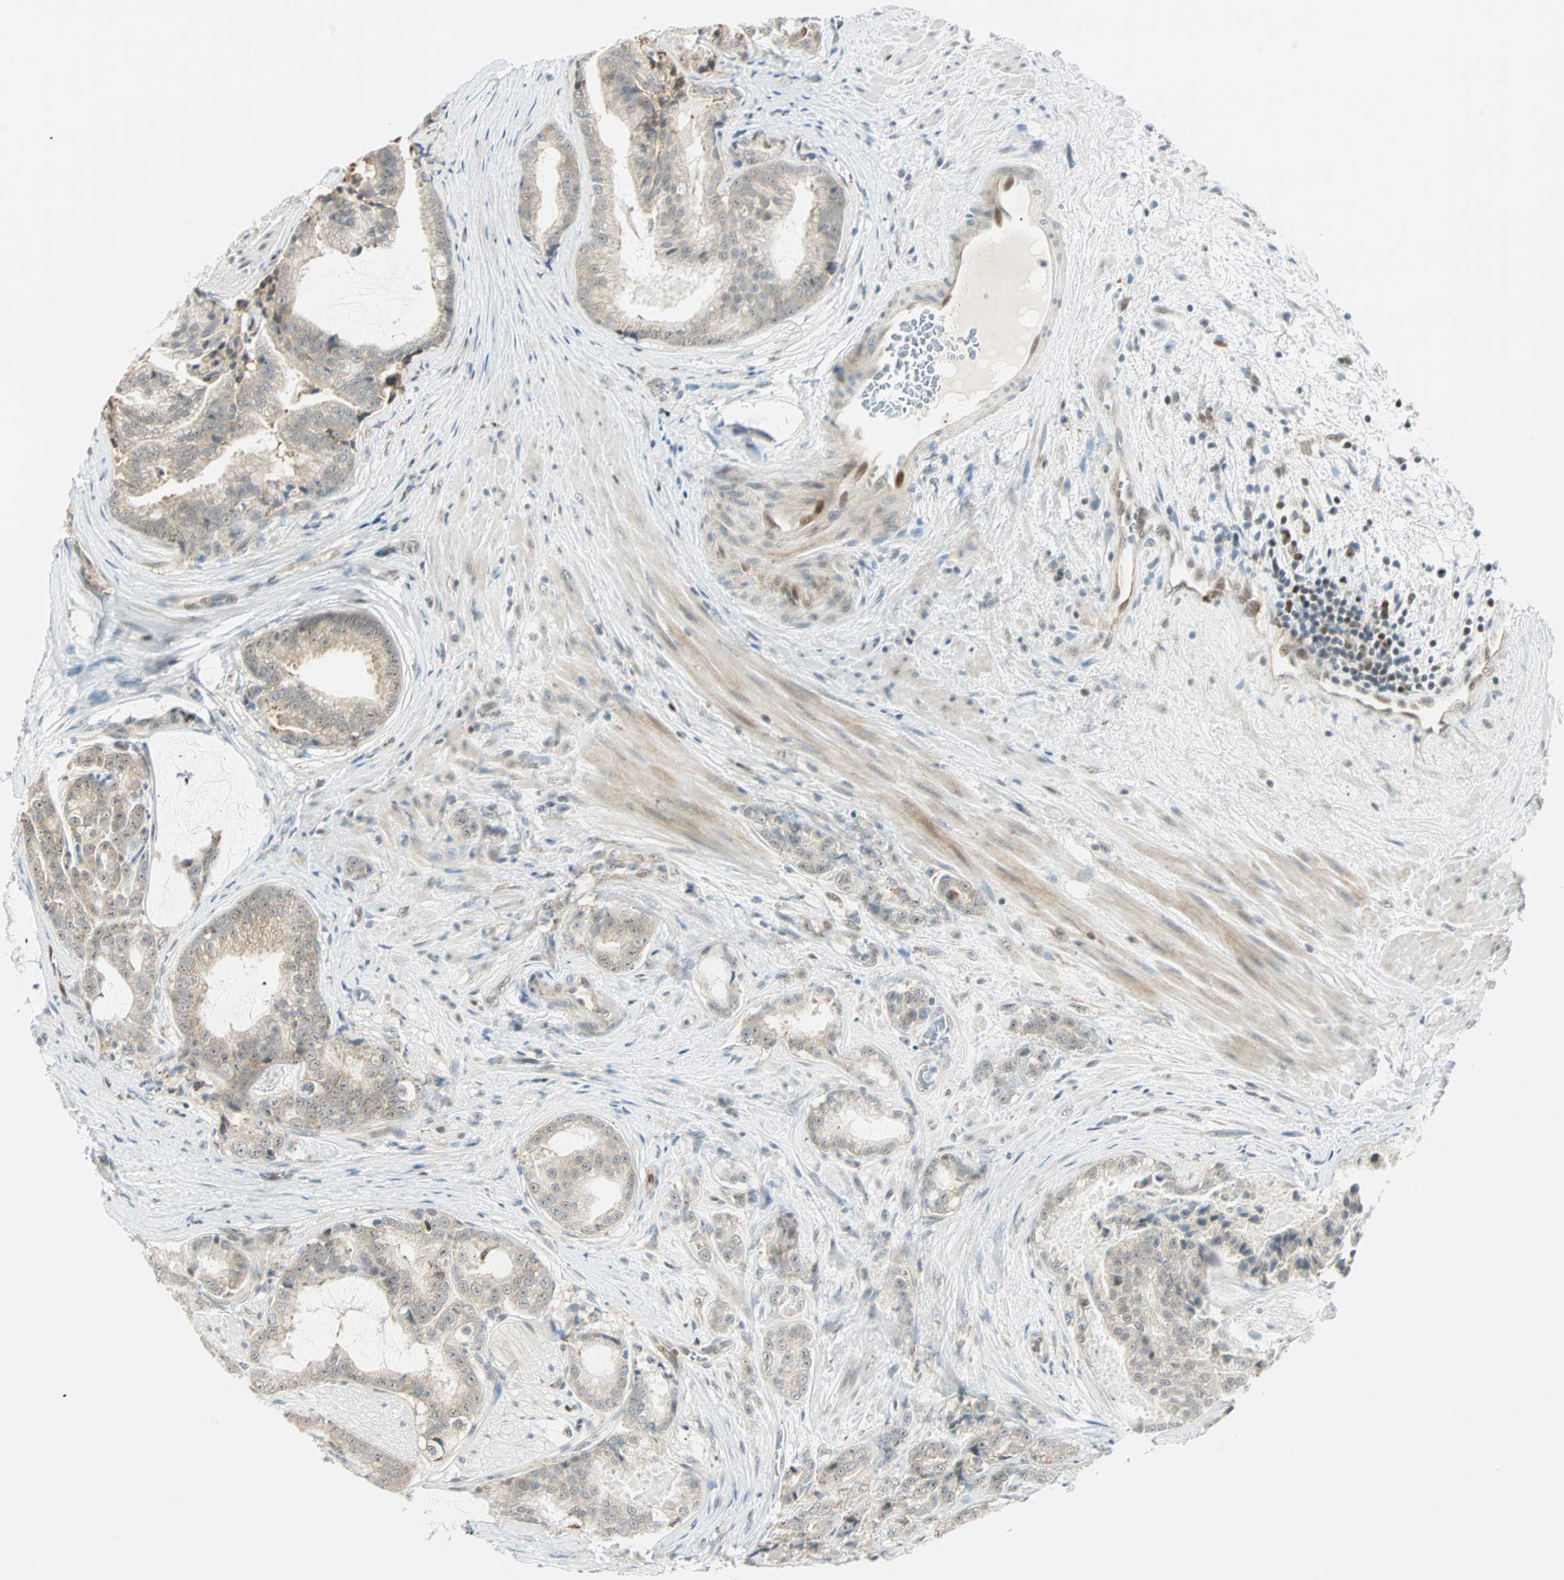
{"staining": {"intensity": "weak", "quantity": "25%-75%", "location": "cytoplasmic/membranous"}, "tissue": "prostate cancer", "cell_type": "Tumor cells", "image_type": "cancer", "snomed": [{"axis": "morphology", "description": "Adenocarcinoma, Low grade"}, {"axis": "topography", "description": "Prostate"}], "caption": "Prostate cancer (adenocarcinoma (low-grade)) tissue displays weak cytoplasmic/membranous positivity in approximately 25%-75% of tumor cells, visualized by immunohistochemistry. The protein of interest is stained brown, and the nuclei are stained in blue (DAB (3,3'-diaminobenzidine) IHC with brightfield microscopy, high magnification).", "gene": "MSX2", "patient": {"sex": "male", "age": 58}}